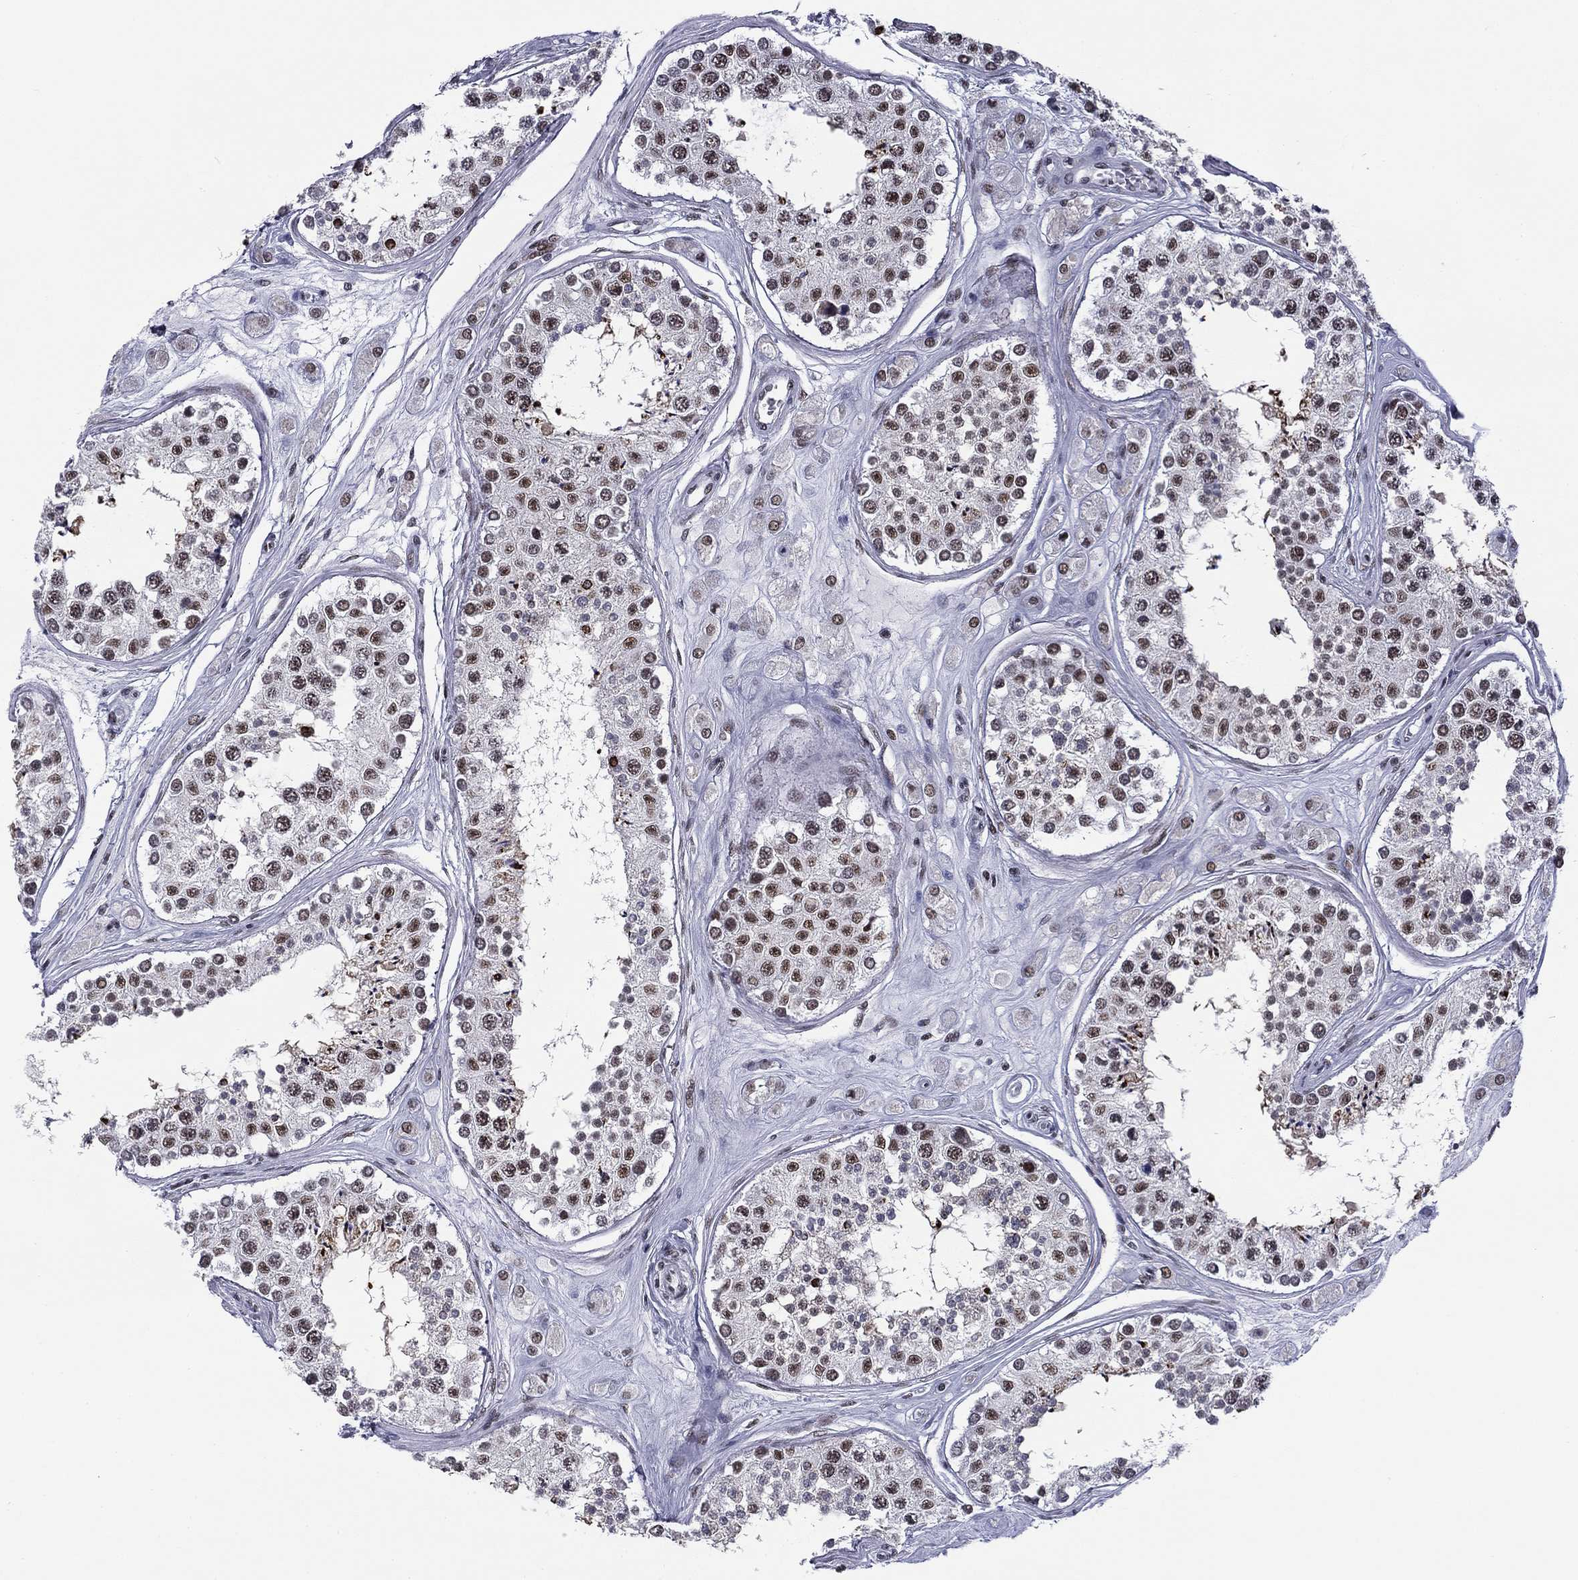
{"staining": {"intensity": "moderate", "quantity": ">75%", "location": "nuclear"}, "tissue": "testis", "cell_type": "Cells in seminiferous ducts", "image_type": "normal", "snomed": [{"axis": "morphology", "description": "Normal tissue, NOS"}, {"axis": "topography", "description": "Testis"}], "caption": "Brown immunohistochemical staining in benign testis shows moderate nuclear positivity in about >75% of cells in seminiferous ducts.", "gene": "ETV5", "patient": {"sex": "male", "age": 25}}